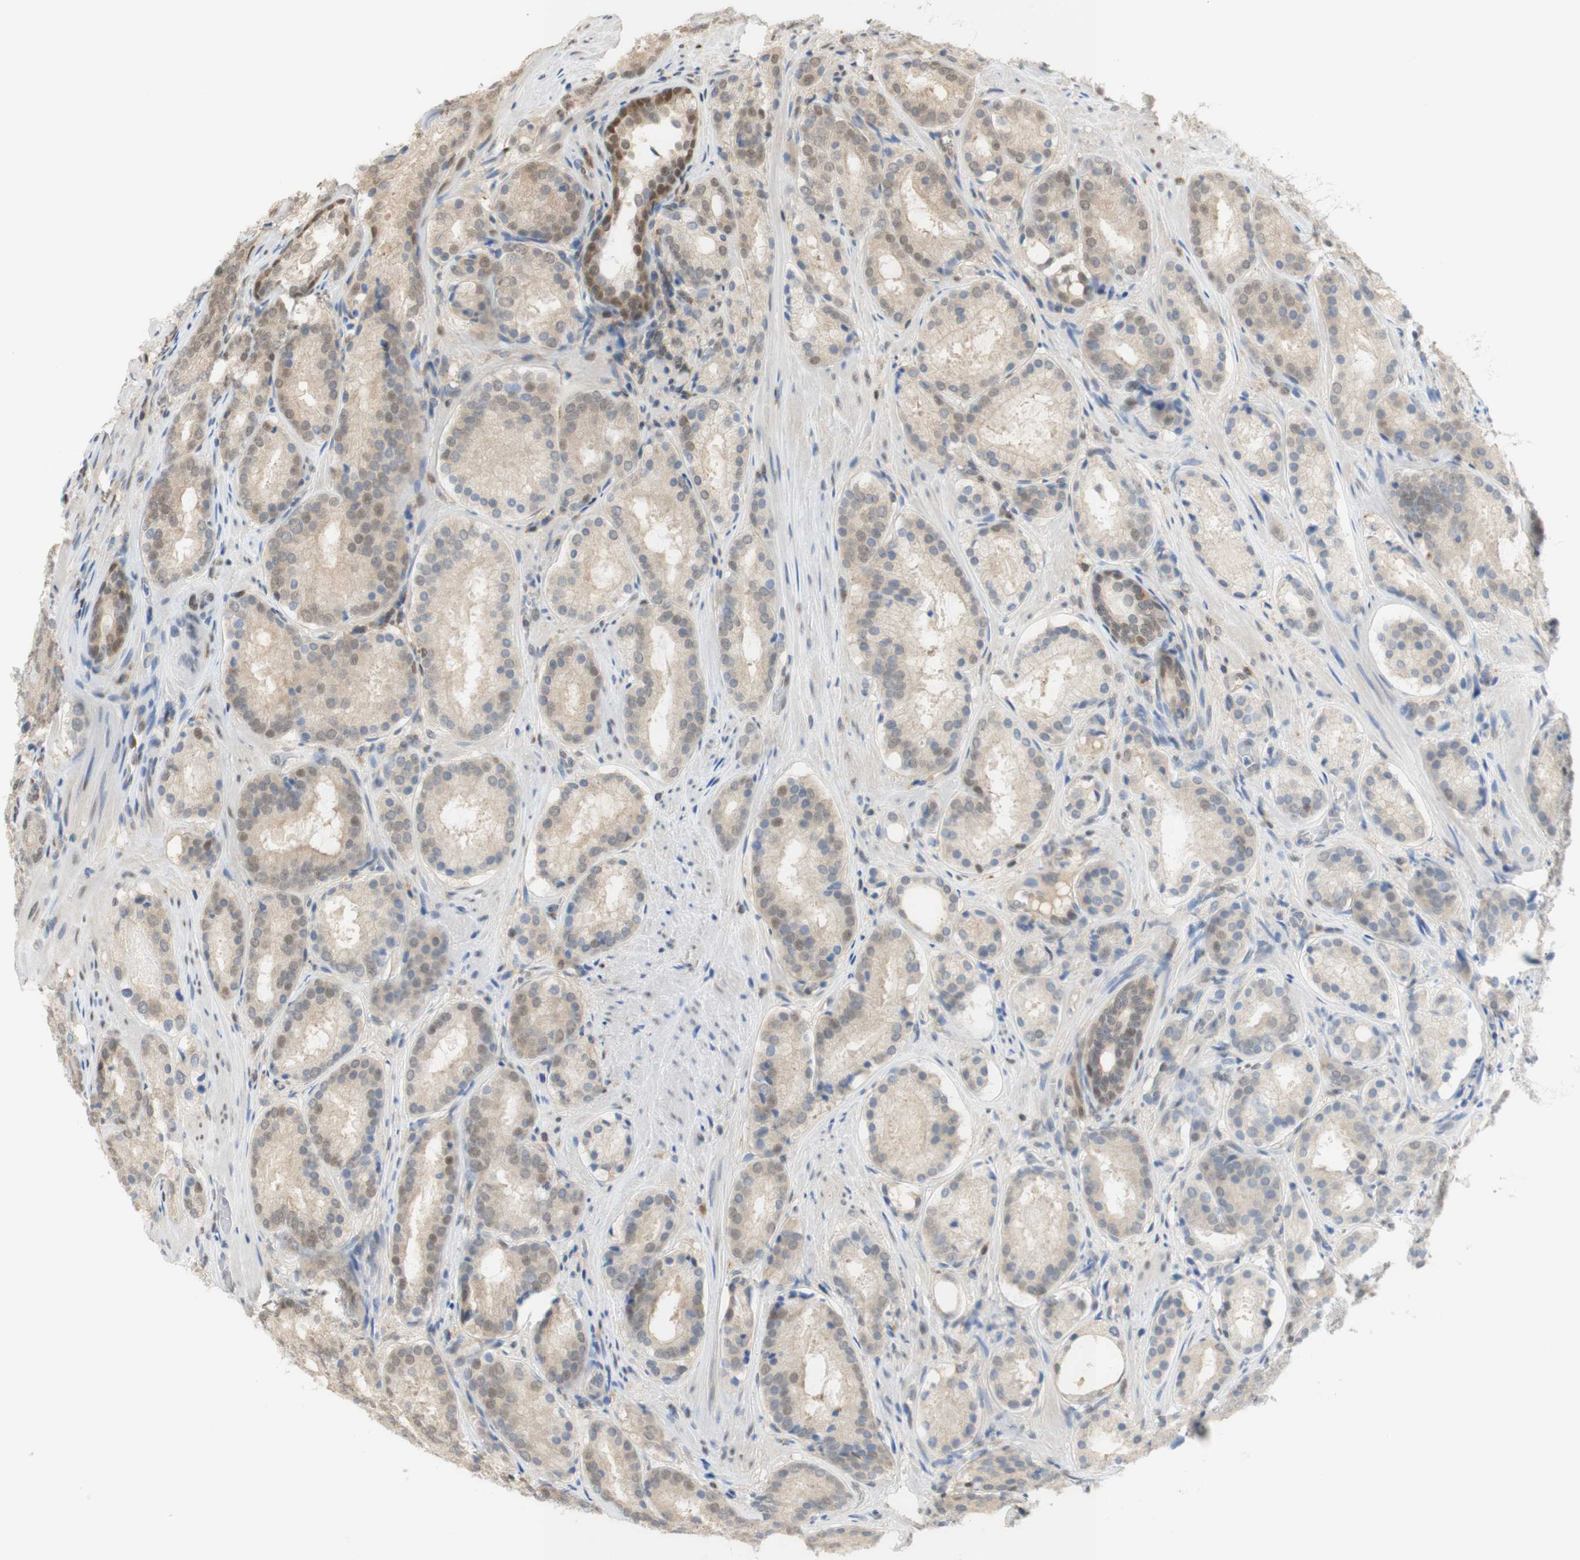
{"staining": {"intensity": "weak", "quantity": "25%-75%", "location": "cytoplasmic/membranous,nuclear"}, "tissue": "prostate cancer", "cell_type": "Tumor cells", "image_type": "cancer", "snomed": [{"axis": "morphology", "description": "Adenocarcinoma, Low grade"}, {"axis": "topography", "description": "Prostate"}], "caption": "Tumor cells display weak cytoplasmic/membranous and nuclear staining in about 25%-75% of cells in prostate cancer.", "gene": "NAP1L4", "patient": {"sex": "male", "age": 69}}